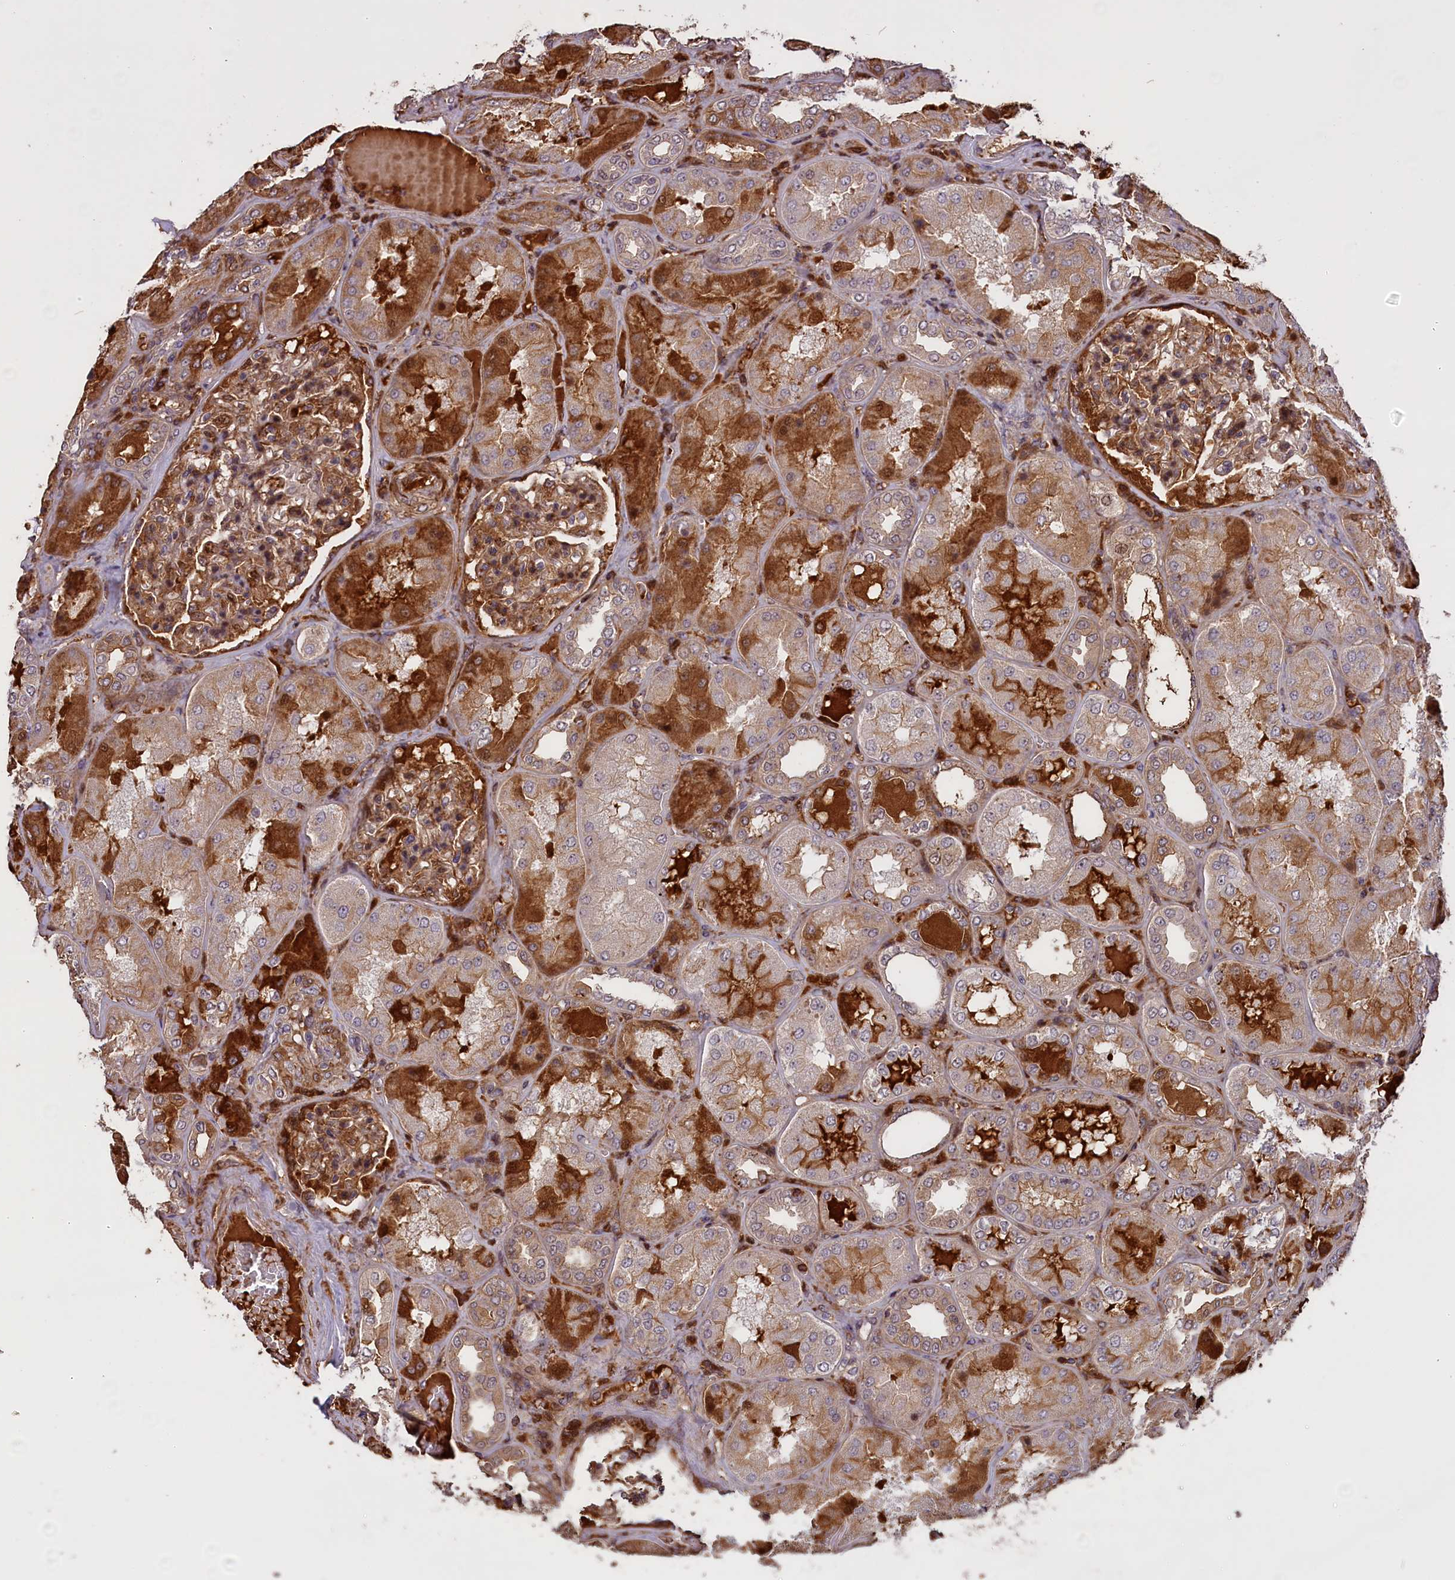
{"staining": {"intensity": "moderate", "quantity": ">75%", "location": "cytoplasmic/membranous"}, "tissue": "kidney", "cell_type": "Cells in glomeruli", "image_type": "normal", "snomed": [{"axis": "morphology", "description": "Normal tissue, NOS"}, {"axis": "topography", "description": "Kidney"}], "caption": "DAB (3,3'-diaminobenzidine) immunohistochemical staining of unremarkable human kidney demonstrates moderate cytoplasmic/membranous protein staining in about >75% of cells in glomeruli.", "gene": "ENHO", "patient": {"sex": "female", "age": 56}}